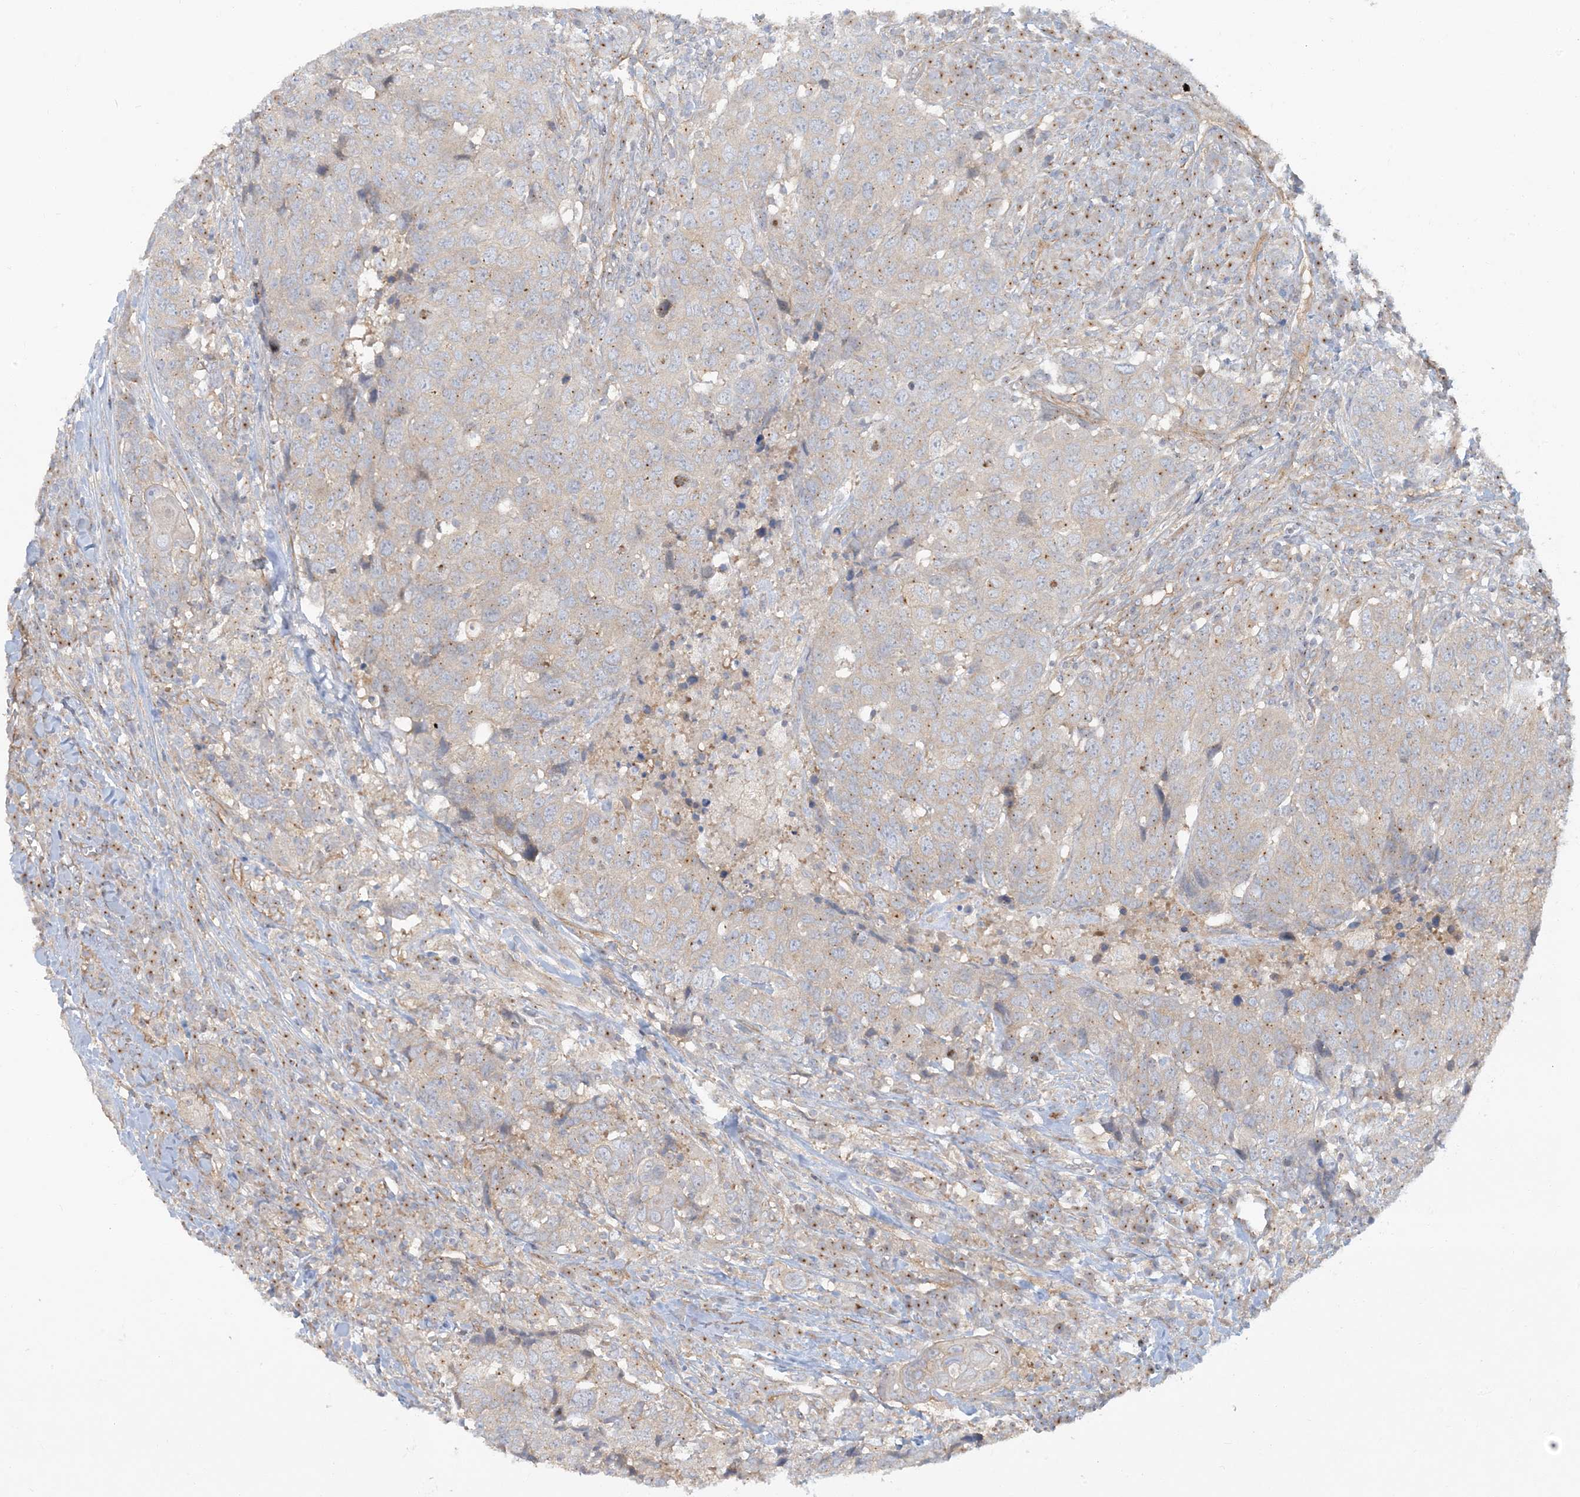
{"staining": {"intensity": "negative", "quantity": "none", "location": "none"}, "tissue": "head and neck cancer", "cell_type": "Tumor cells", "image_type": "cancer", "snomed": [{"axis": "morphology", "description": "Squamous cell carcinoma, NOS"}, {"axis": "topography", "description": "Head-Neck"}], "caption": "This photomicrograph is of squamous cell carcinoma (head and neck) stained with immunohistochemistry to label a protein in brown with the nuclei are counter-stained blue. There is no staining in tumor cells.", "gene": "ATP23", "patient": {"sex": "male", "age": 66}}